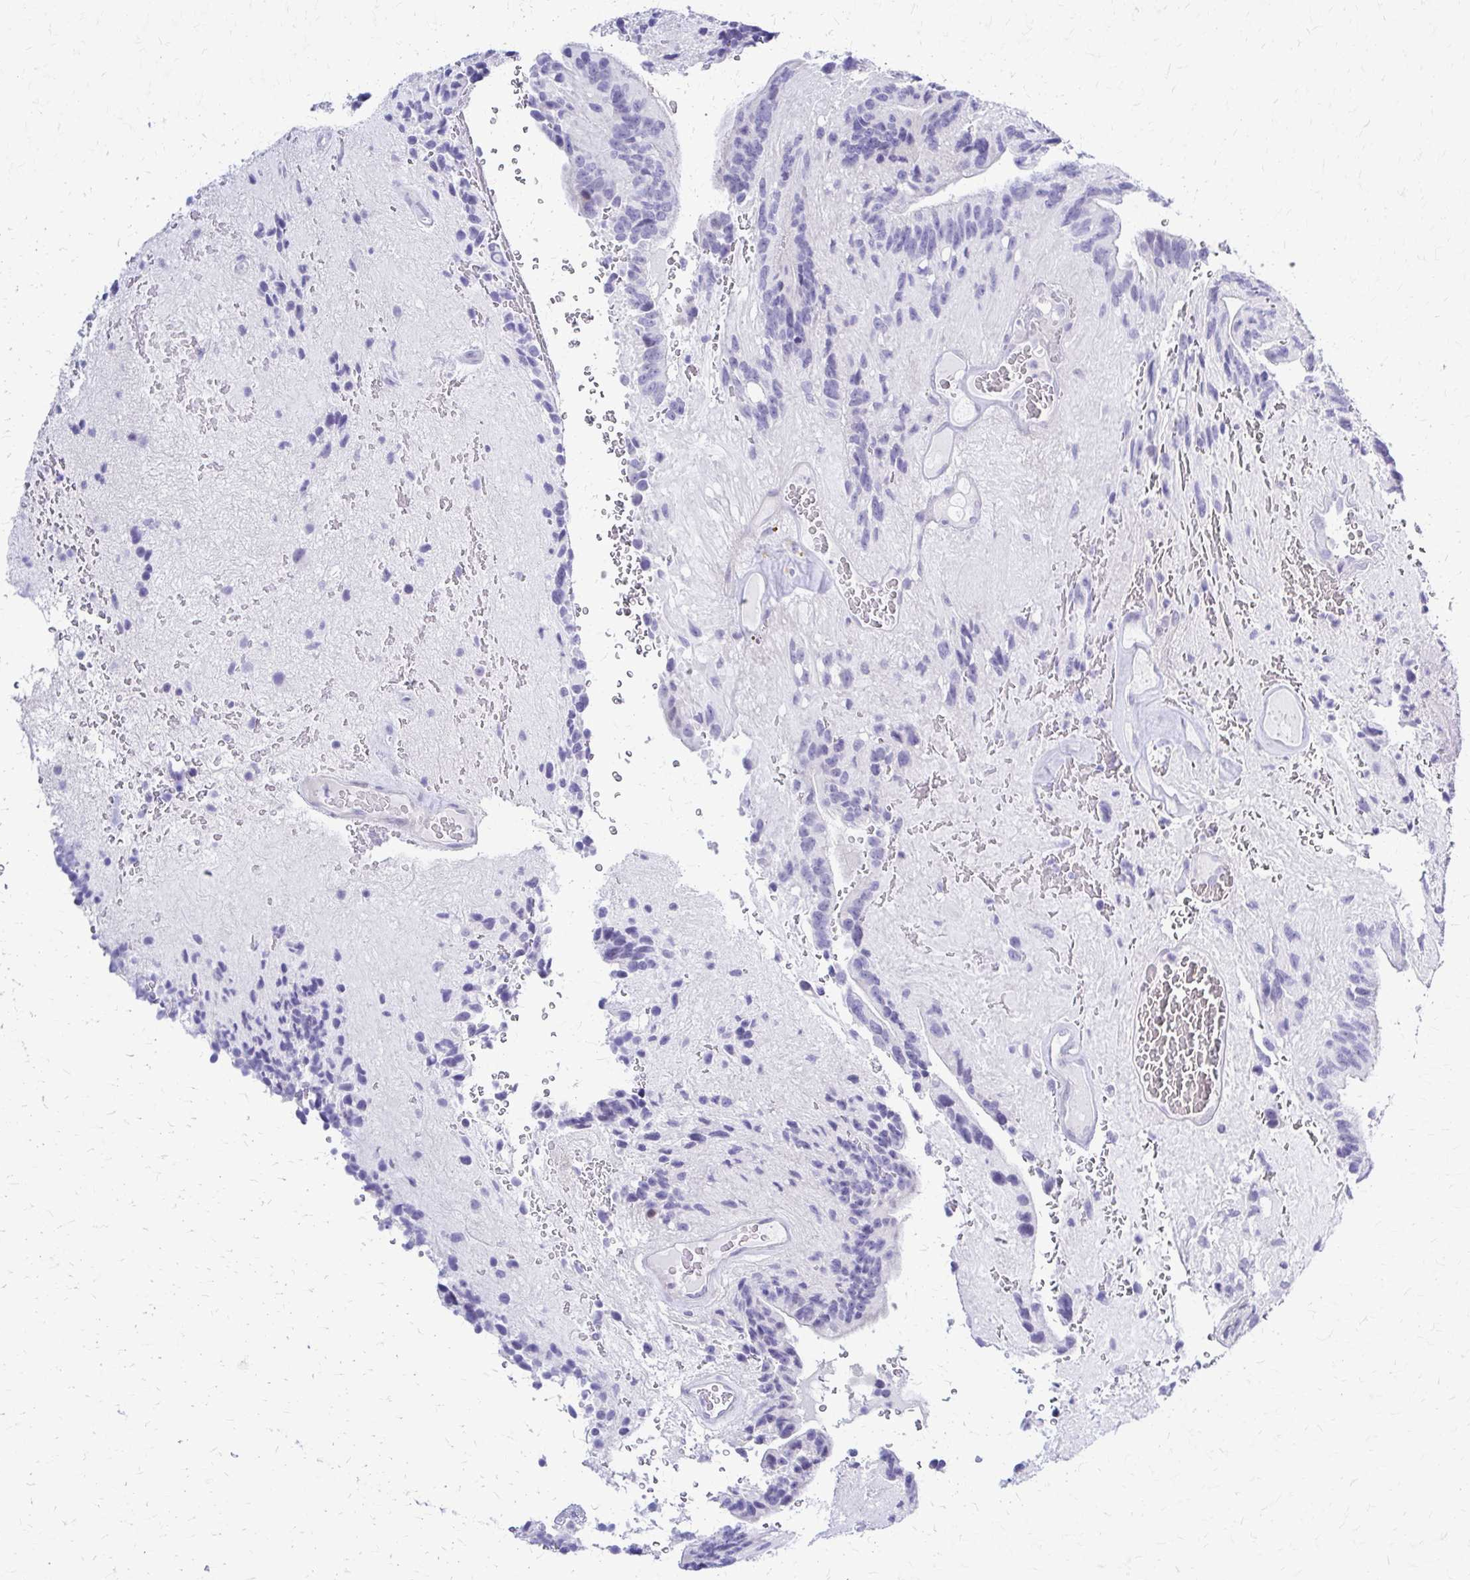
{"staining": {"intensity": "negative", "quantity": "none", "location": "none"}, "tissue": "glioma", "cell_type": "Tumor cells", "image_type": "cancer", "snomed": [{"axis": "morphology", "description": "Glioma, malignant, Low grade"}, {"axis": "topography", "description": "Brain"}], "caption": "The histopathology image reveals no significant staining in tumor cells of malignant glioma (low-grade).", "gene": "RHOBTB2", "patient": {"sex": "male", "age": 31}}